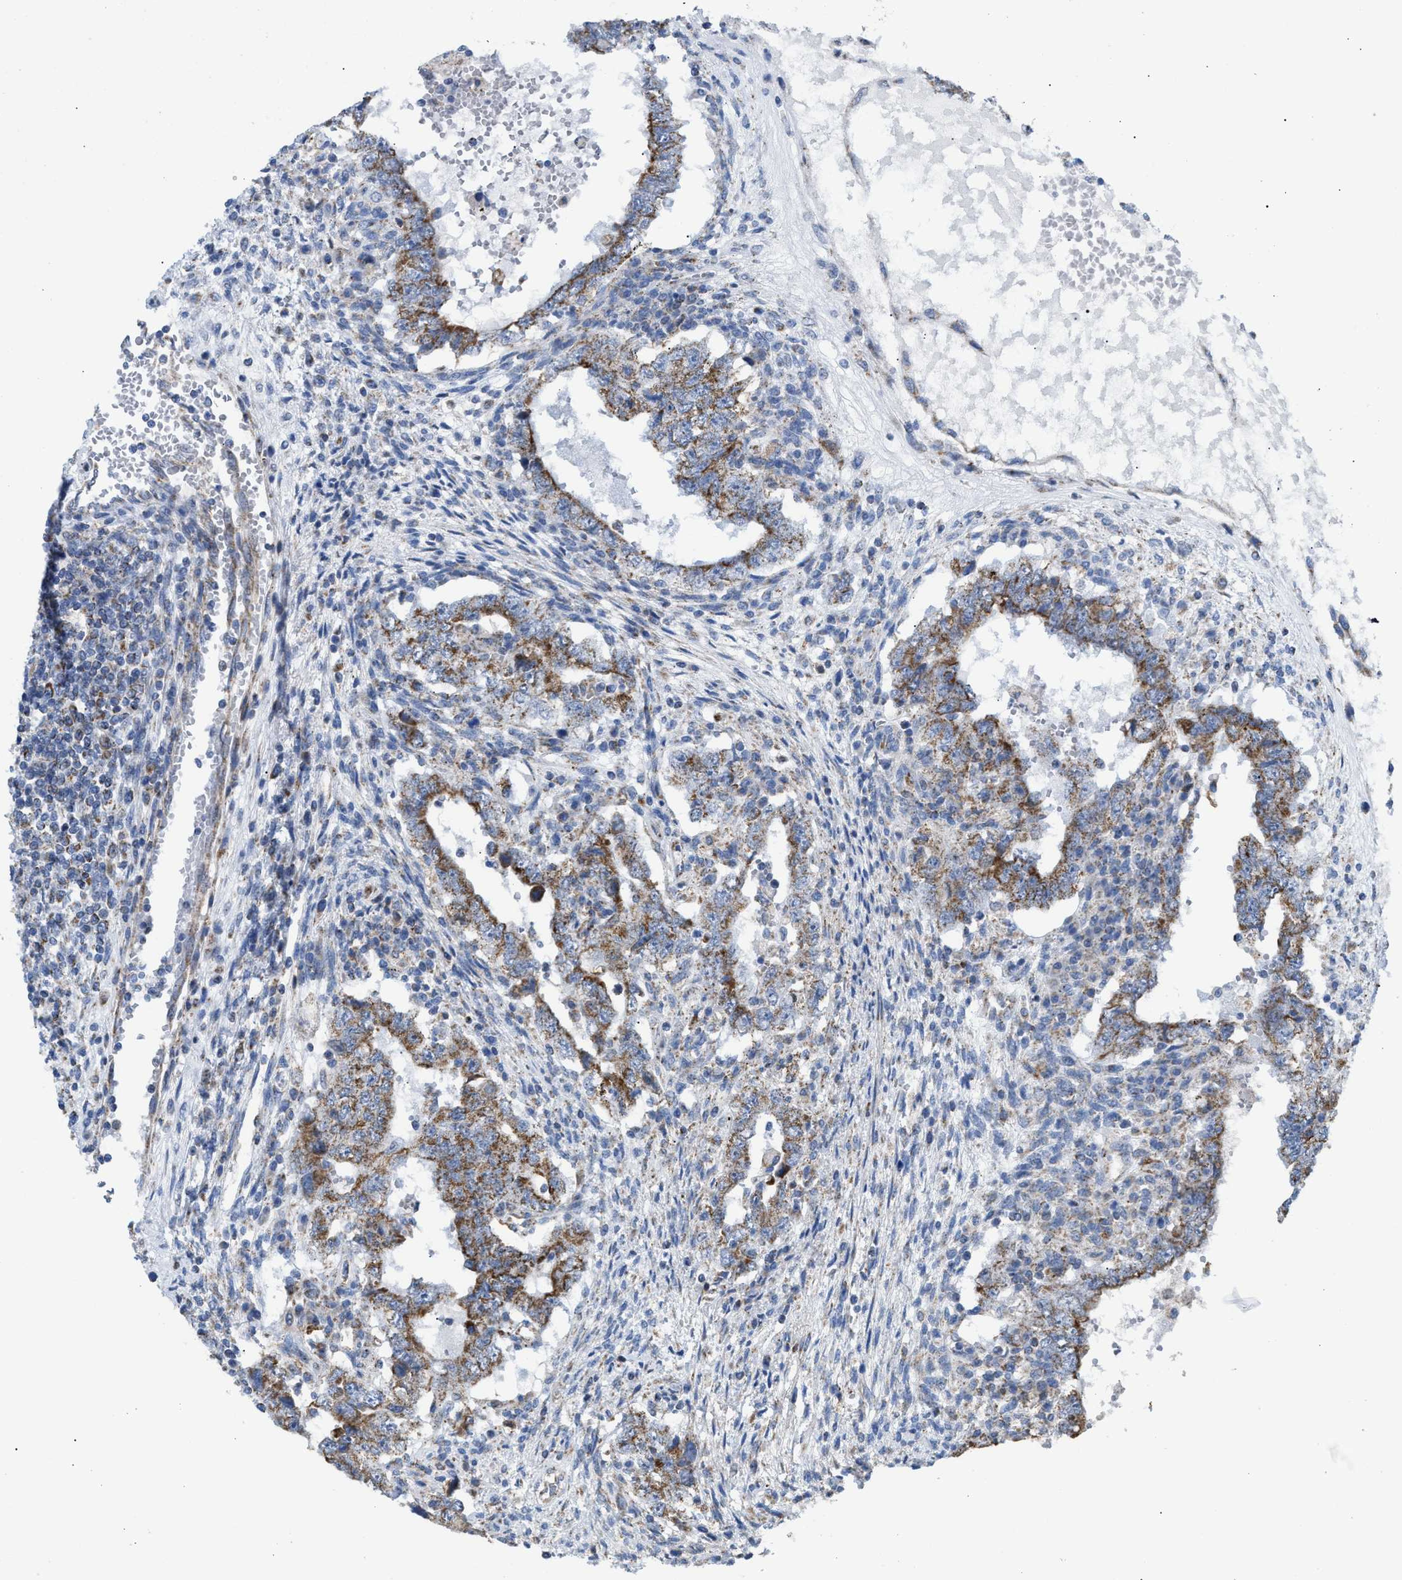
{"staining": {"intensity": "moderate", "quantity": ">75%", "location": "cytoplasmic/membranous"}, "tissue": "testis cancer", "cell_type": "Tumor cells", "image_type": "cancer", "snomed": [{"axis": "morphology", "description": "Carcinoma, Embryonal, NOS"}, {"axis": "topography", "description": "Testis"}], "caption": "Human testis cancer (embryonal carcinoma) stained with a protein marker reveals moderate staining in tumor cells.", "gene": "TACO1", "patient": {"sex": "male", "age": 26}}